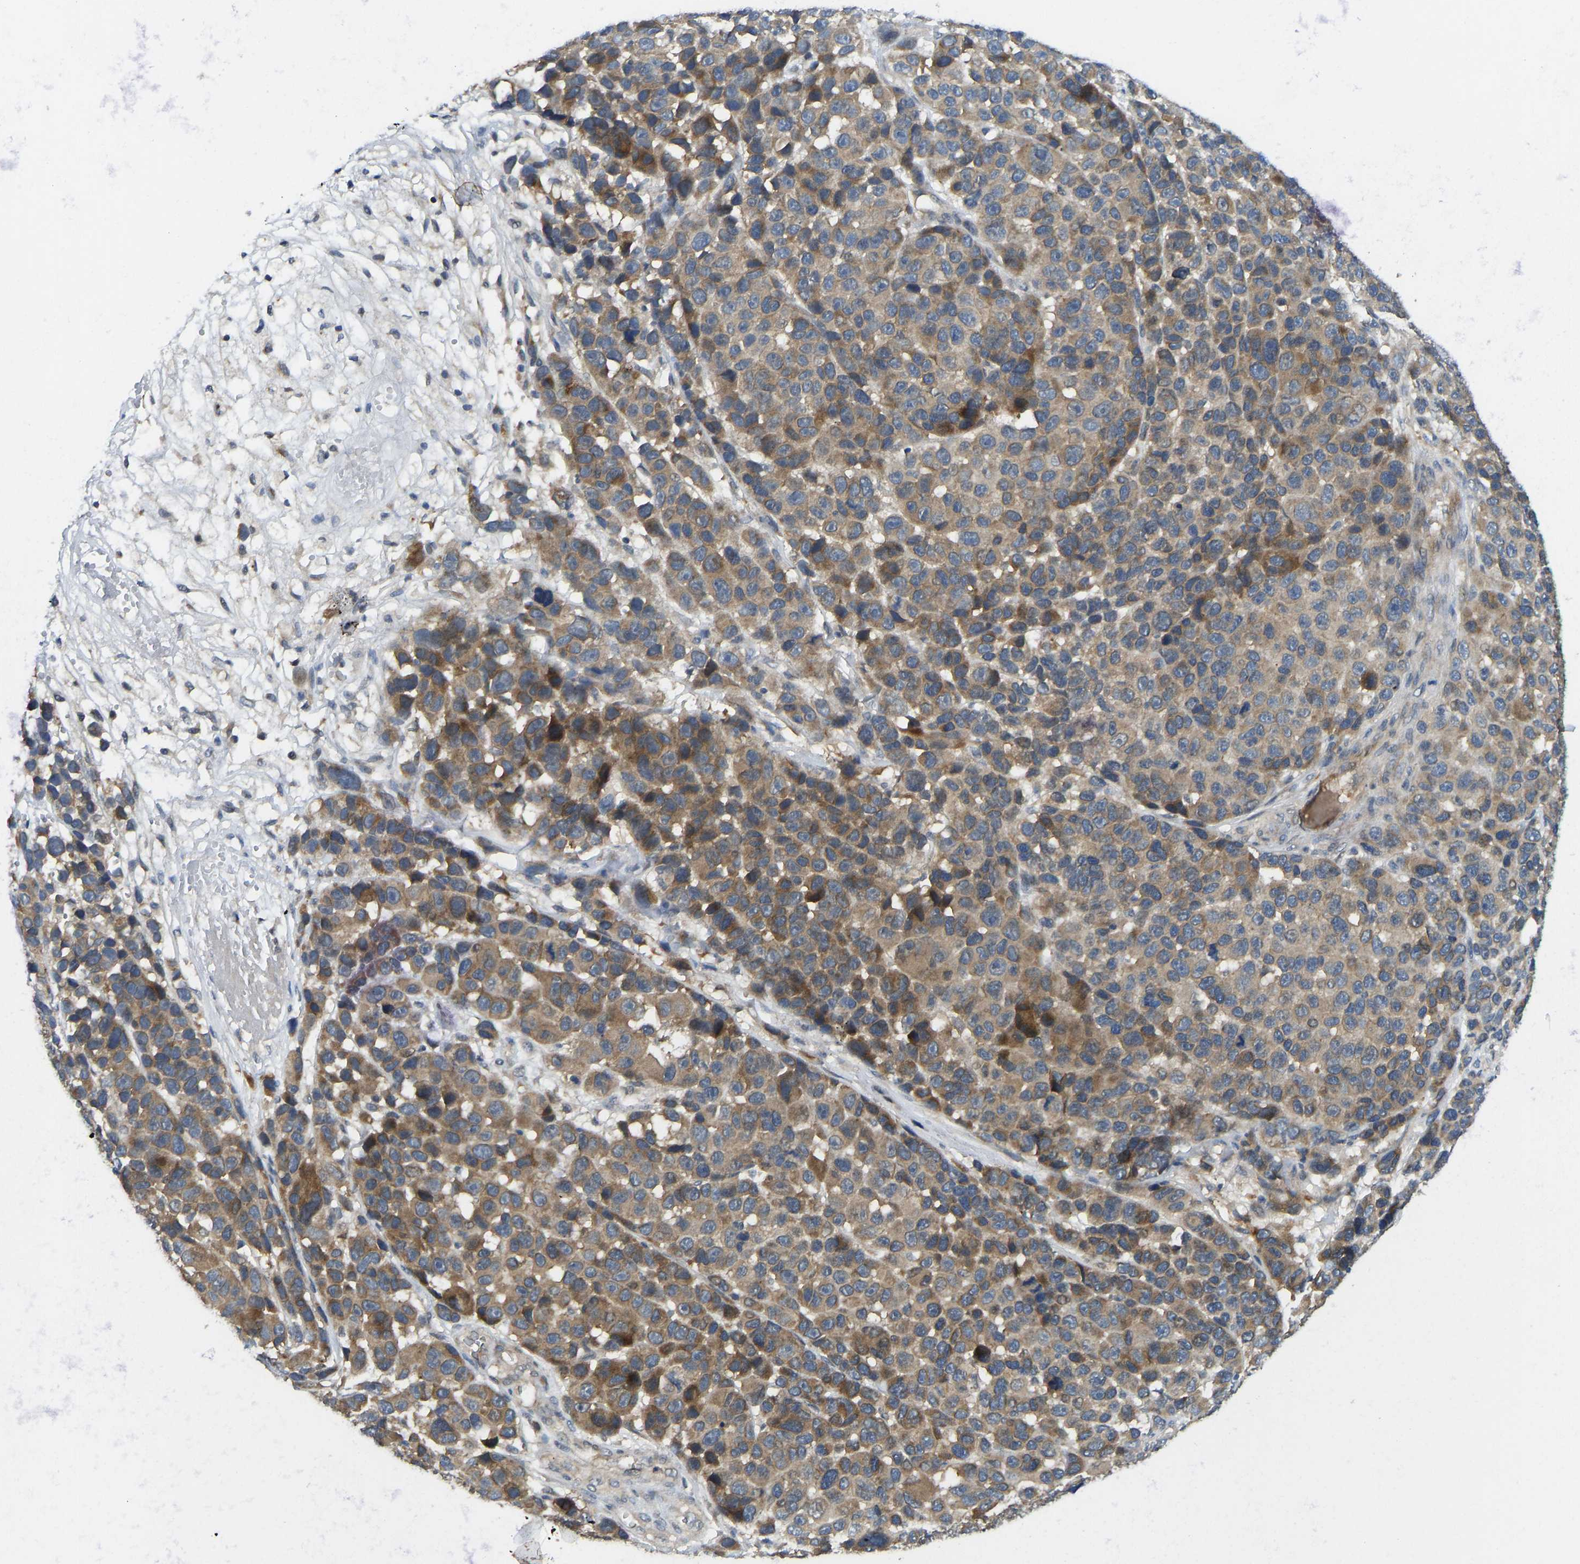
{"staining": {"intensity": "moderate", "quantity": ">75%", "location": "cytoplasmic/membranous"}, "tissue": "melanoma", "cell_type": "Tumor cells", "image_type": "cancer", "snomed": [{"axis": "morphology", "description": "Malignant melanoma, NOS"}, {"axis": "topography", "description": "Skin"}], "caption": "Tumor cells demonstrate moderate cytoplasmic/membranous positivity in approximately >75% of cells in melanoma. The protein of interest is stained brown, and the nuclei are stained in blue (DAB (3,3'-diaminobenzidine) IHC with brightfield microscopy, high magnification).", "gene": "NDRG3", "patient": {"sex": "male", "age": 53}}